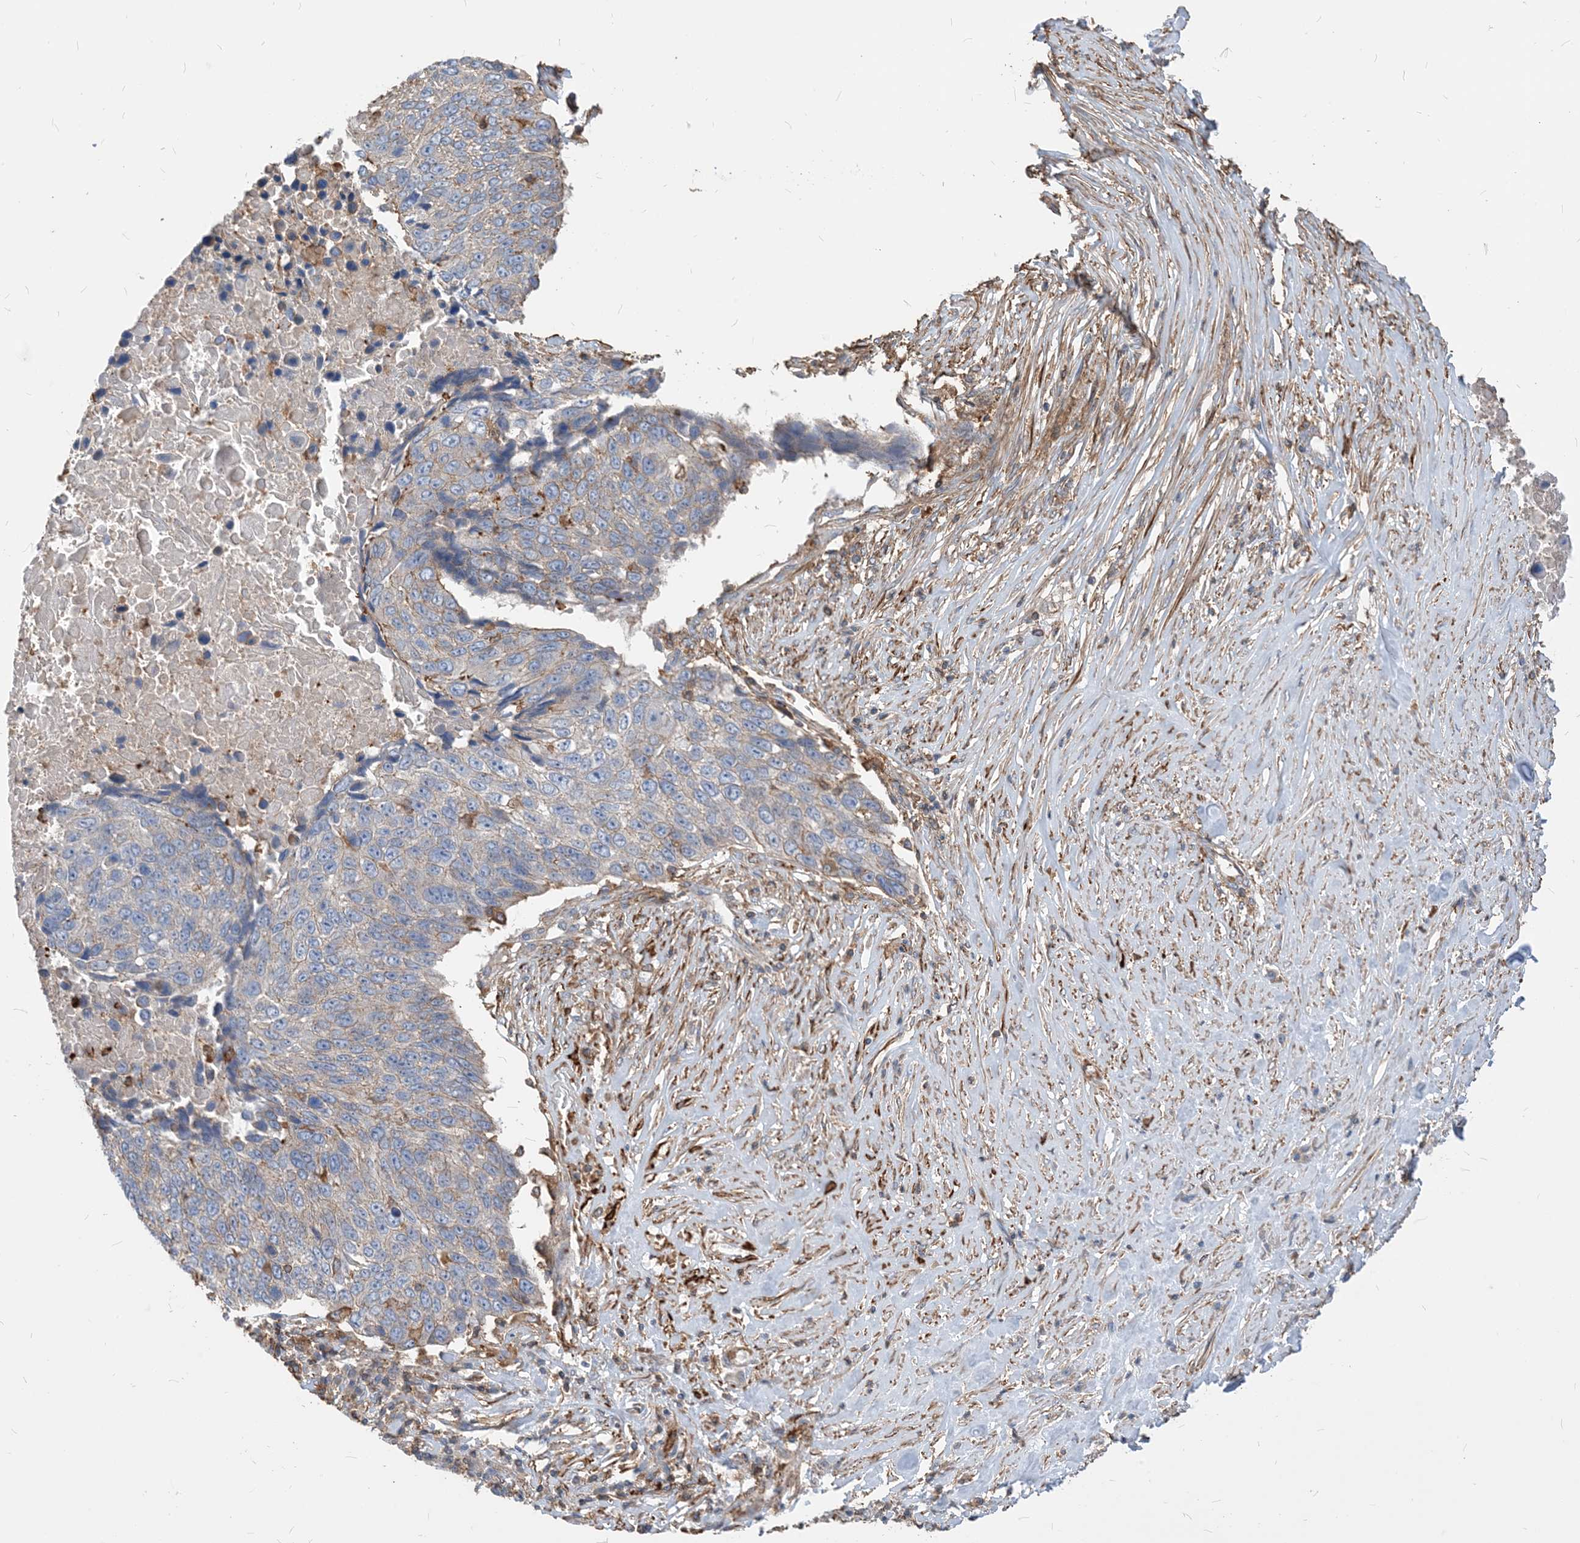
{"staining": {"intensity": "negative", "quantity": "none", "location": "none"}, "tissue": "lung cancer", "cell_type": "Tumor cells", "image_type": "cancer", "snomed": [{"axis": "morphology", "description": "Squamous cell carcinoma, NOS"}, {"axis": "topography", "description": "Lung"}], "caption": "Tumor cells show no significant positivity in lung cancer.", "gene": "PARVG", "patient": {"sex": "male", "age": 66}}